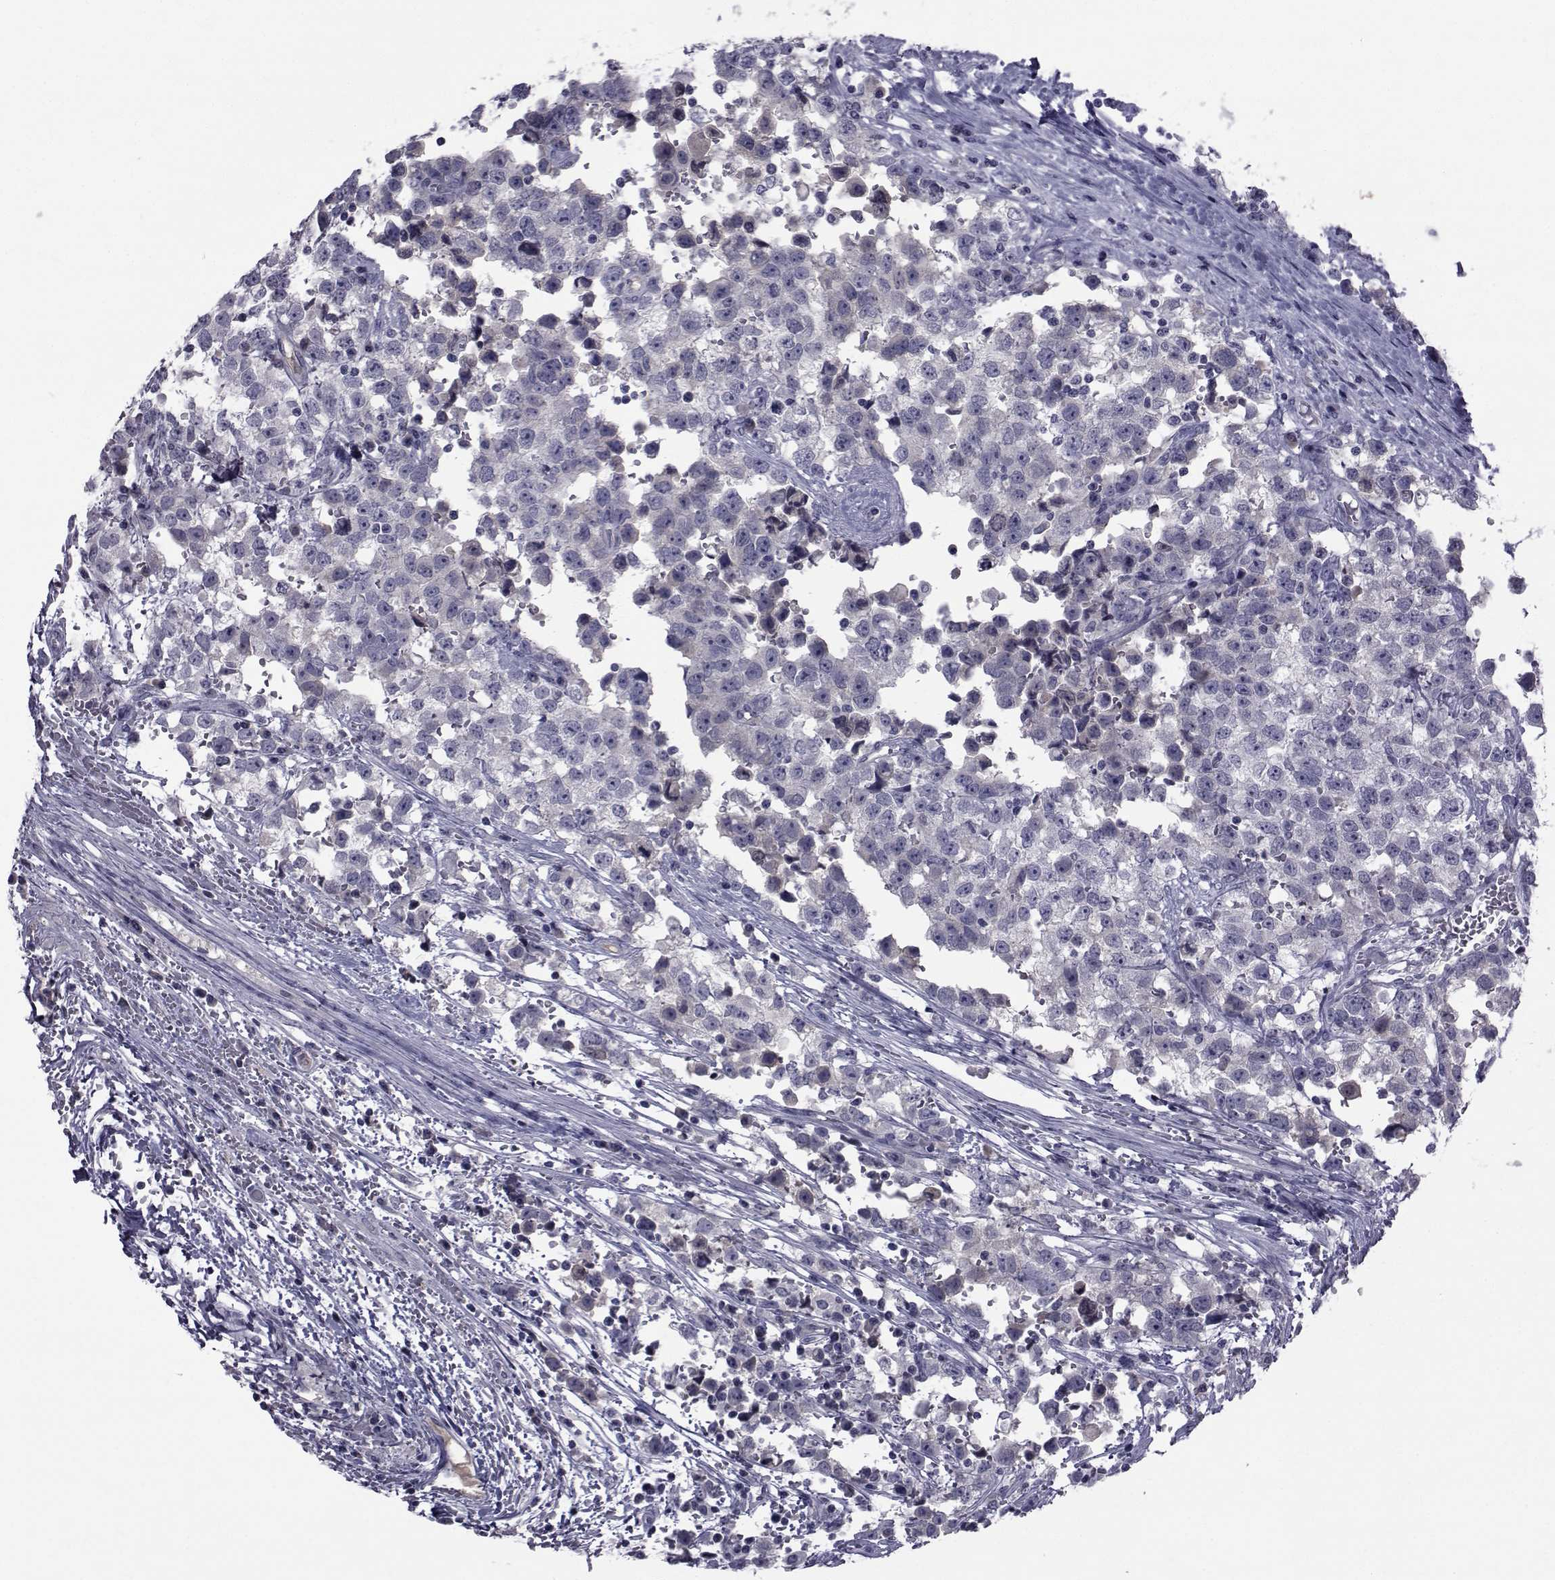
{"staining": {"intensity": "negative", "quantity": "none", "location": "none"}, "tissue": "testis cancer", "cell_type": "Tumor cells", "image_type": "cancer", "snomed": [{"axis": "morphology", "description": "Seminoma, NOS"}, {"axis": "topography", "description": "Testis"}], "caption": "Protein analysis of seminoma (testis) exhibits no significant positivity in tumor cells.", "gene": "PAX2", "patient": {"sex": "male", "age": 34}}